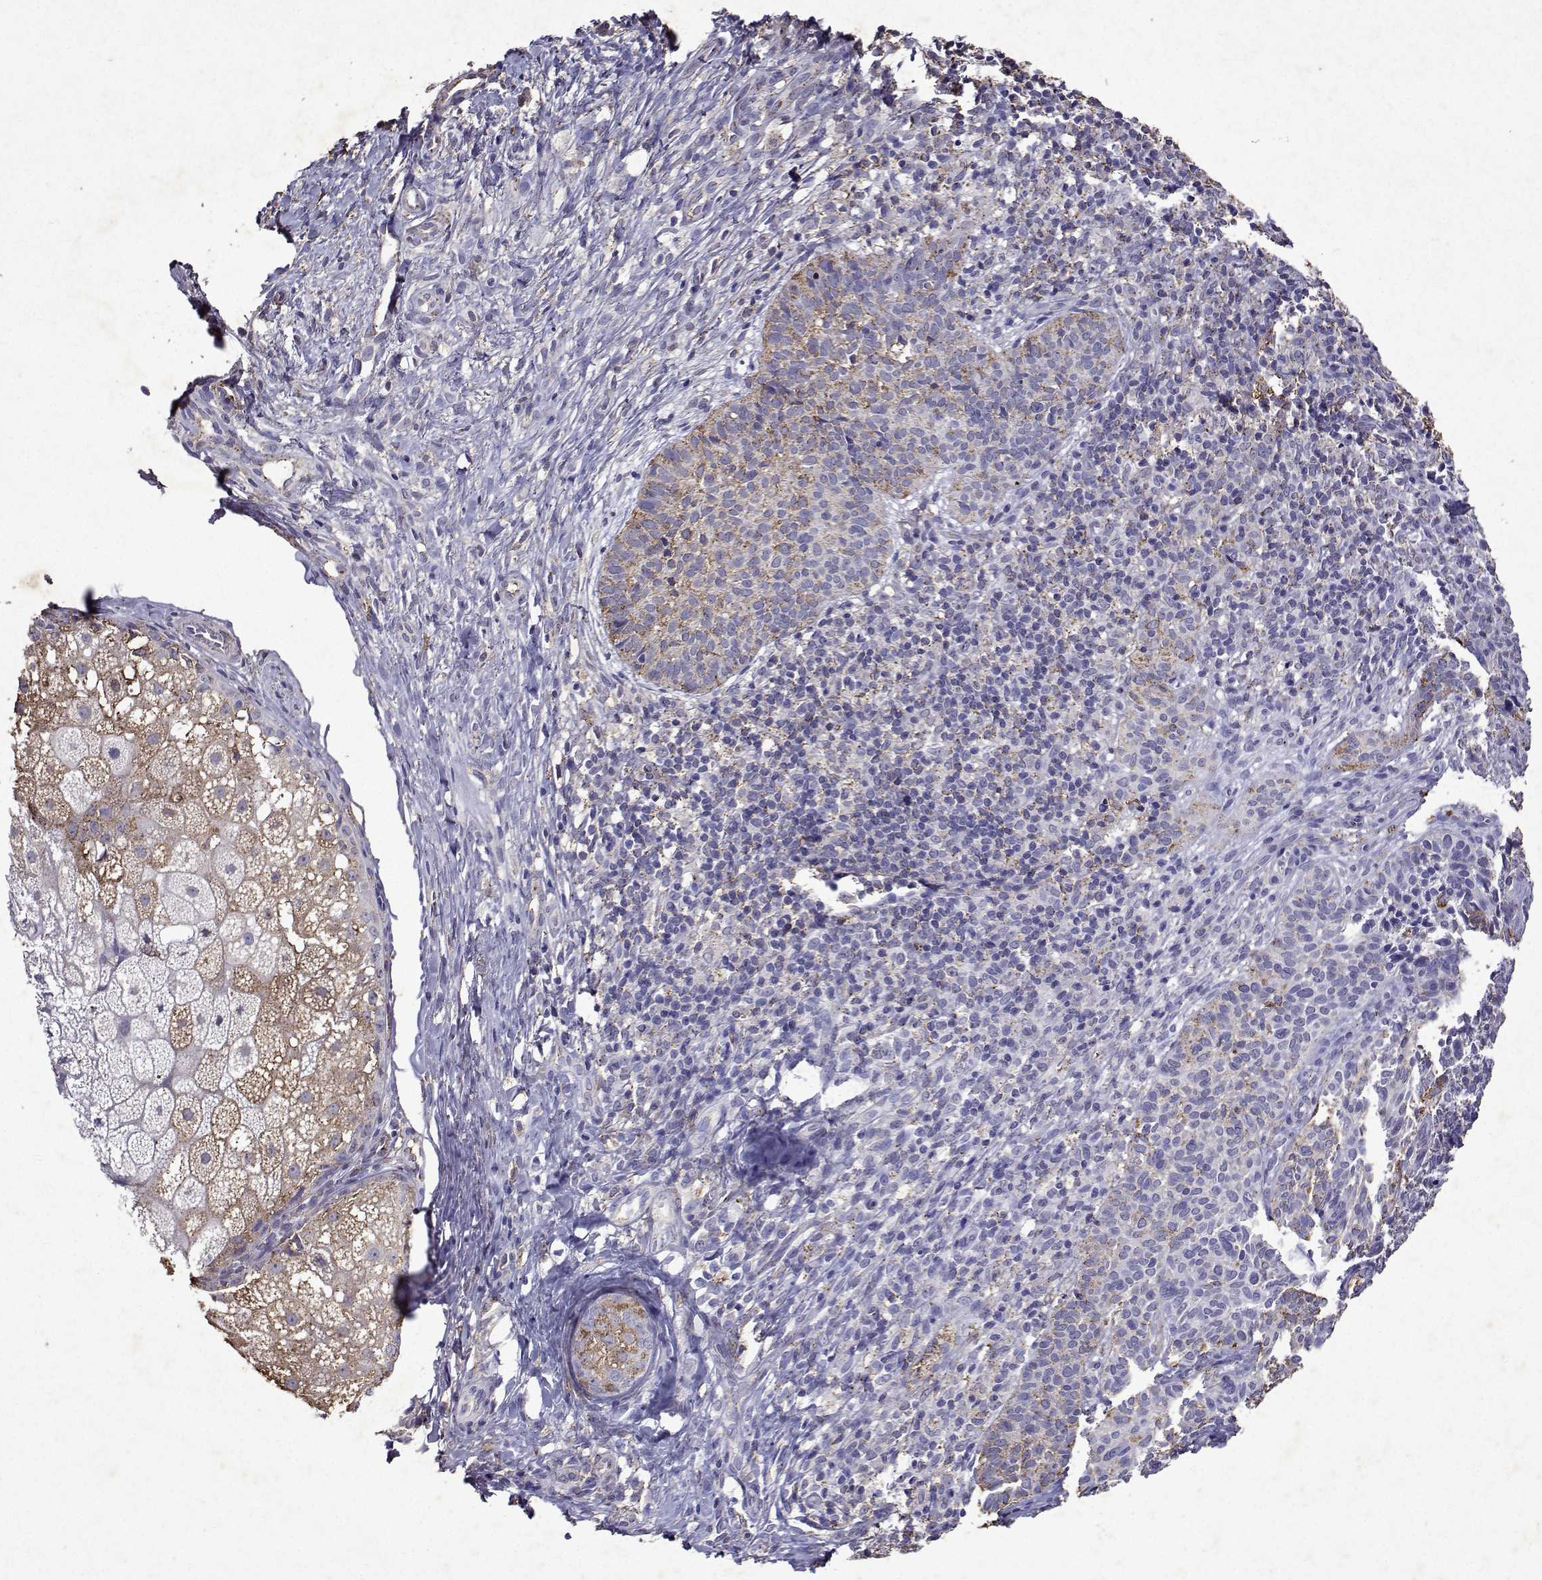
{"staining": {"intensity": "weak", "quantity": "<25%", "location": "cytoplasmic/membranous"}, "tissue": "skin cancer", "cell_type": "Tumor cells", "image_type": "cancer", "snomed": [{"axis": "morphology", "description": "Basal cell carcinoma"}, {"axis": "topography", "description": "Skin"}], "caption": "A histopathology image of human basal cell carcinoma (skin) is negative for staining in tumor cells.", "gene": "DUSP28", "patient": {"sex": "male", "age": 57}}